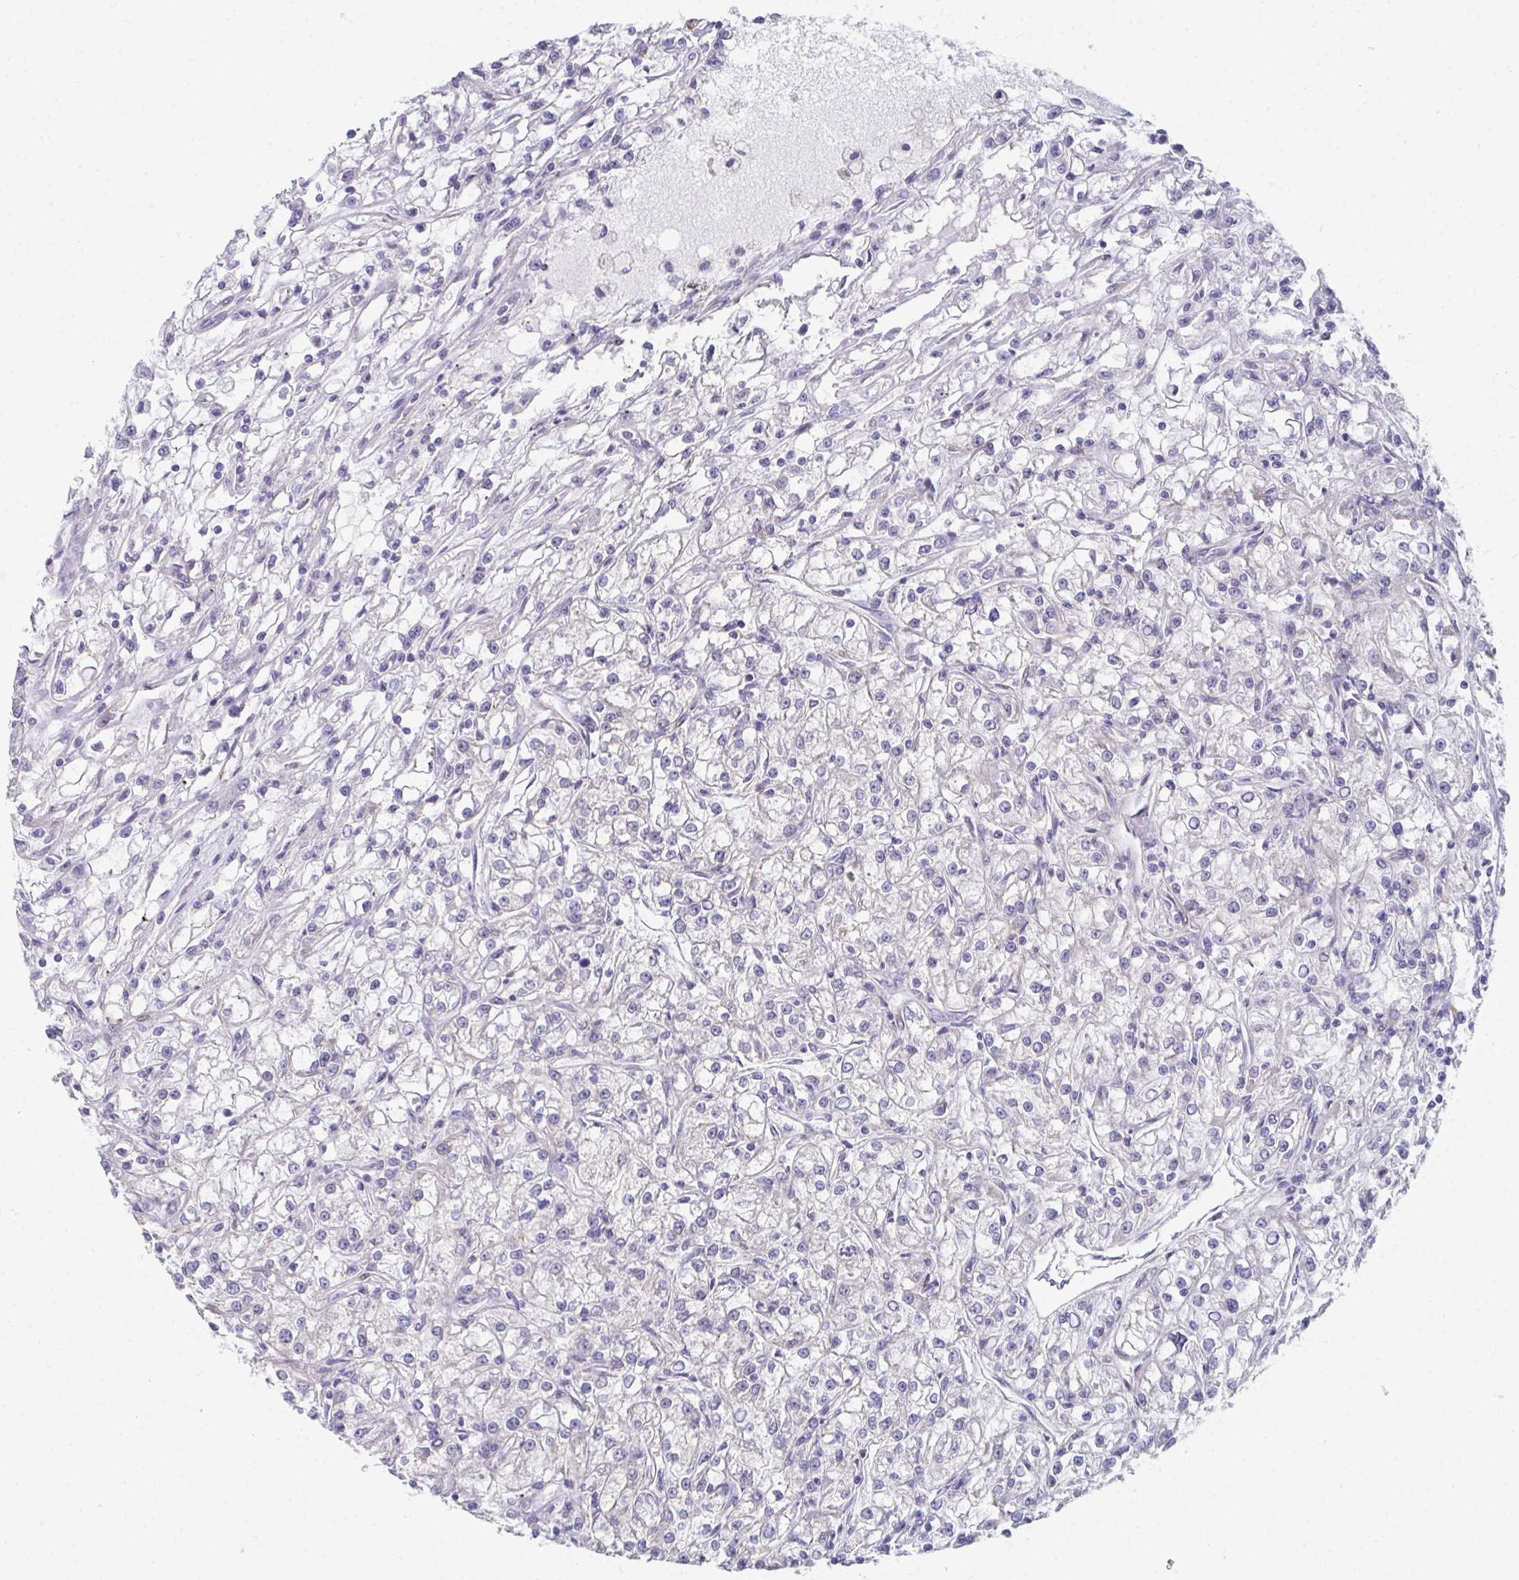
{"staining": {"intensity": "negative", "quantity": "none", "location": "none"}, "tissue": "renal cancer", "cell_type": "Tumor cells", "image_type": "cancer", "snomed": [{"axis": "morphology", "description": "Adenocarcinoma, NOS"}, {"axis": "topography", "description": "Kidney"}], "caption": "Renal adenocarcinoma was stained to show a protein in brown. There is no significant staining in tumor cells. Brightfield microscopy of IHC stained with DAB (3,3'-diaminobenzidine) (brown) and hematoxylin (blue), captured at high magnification.", "gene": "RBP1", "patient": {"sex": "female", "age": 59}}